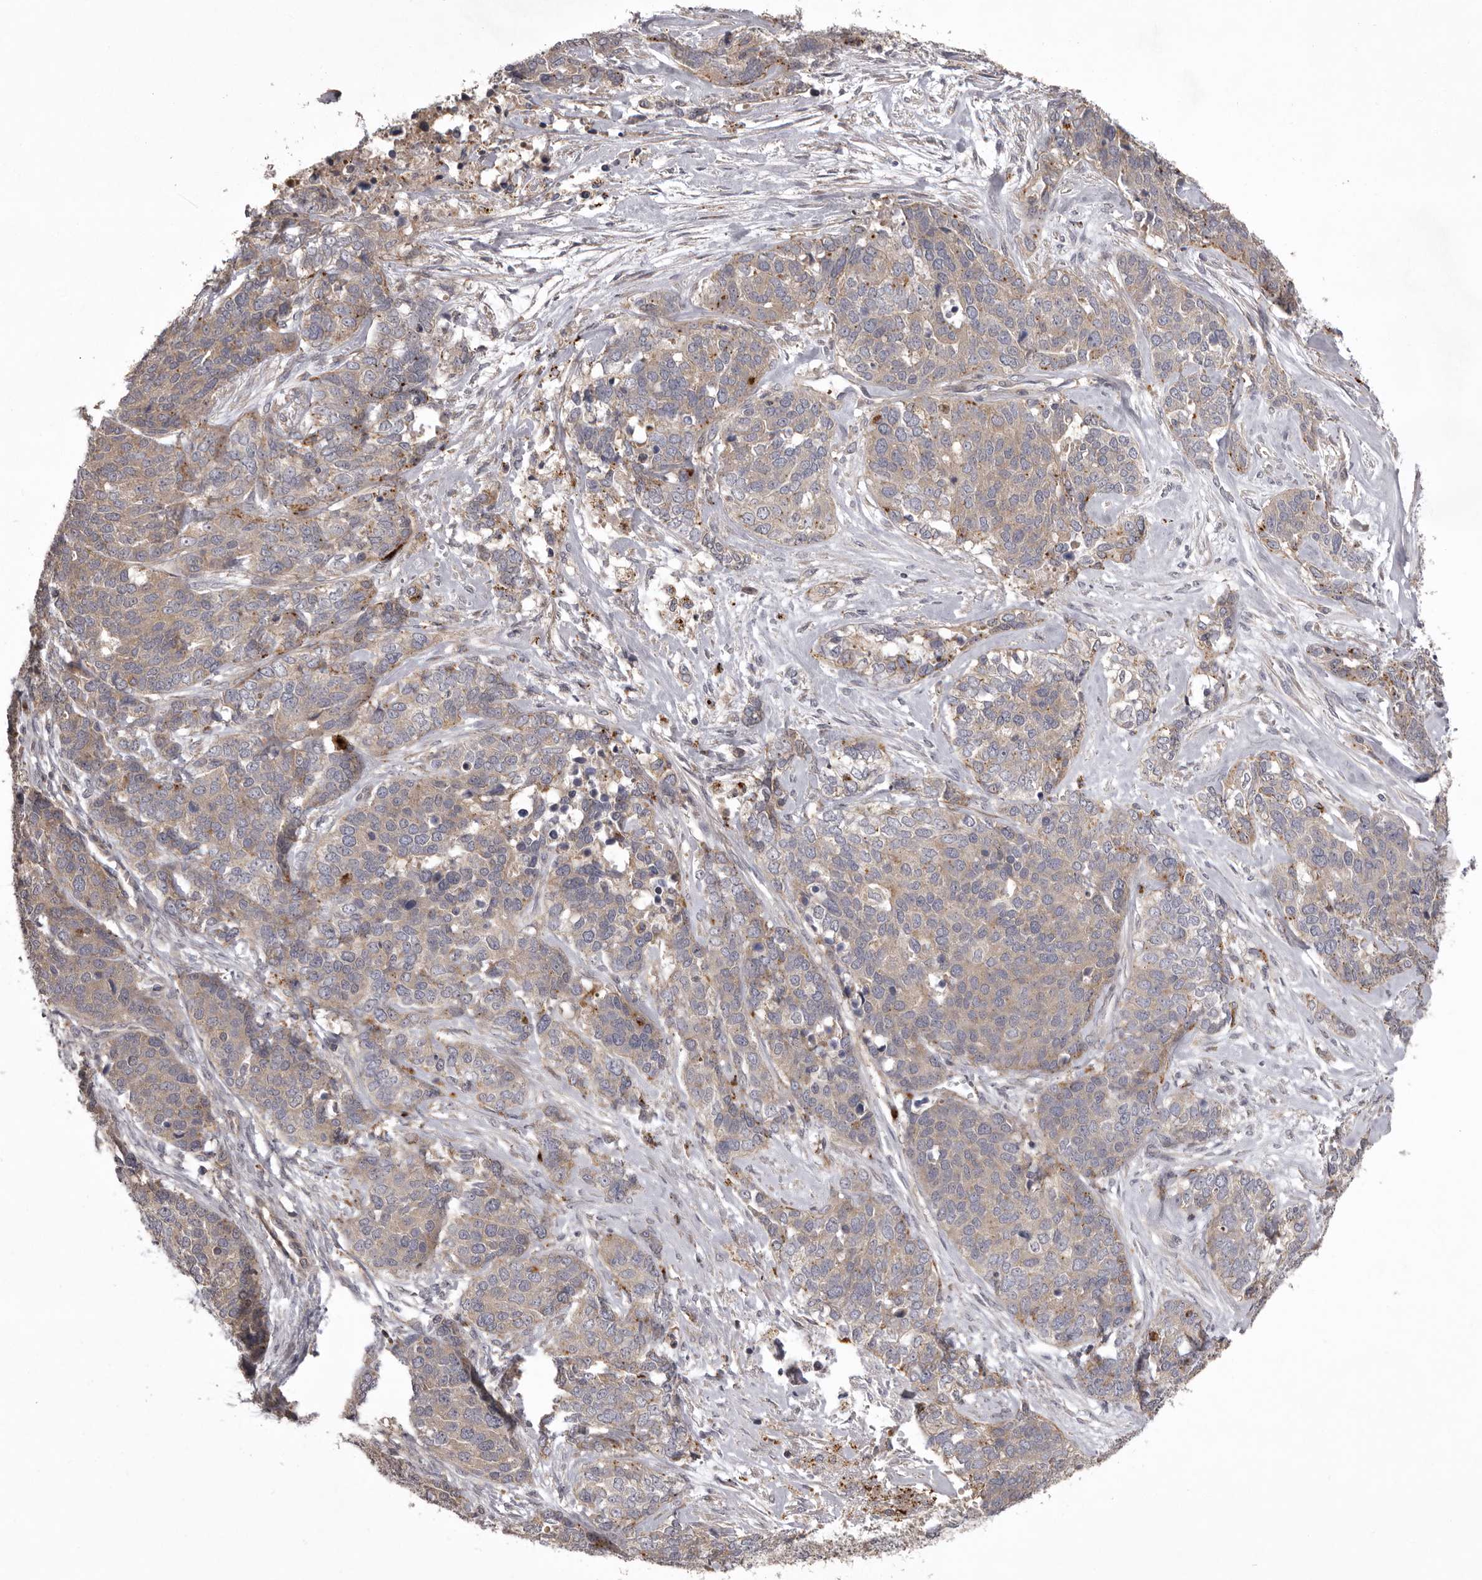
{"staining": {"intensity": "weak", "quantity": "25%-75%", "location": "cytoplasmic/membranous"}, "tissue": "ovarian cancer", "cell_type": "Tumor cells", "image_type": "cancer", "snomed": [{"axis": "morphology", "description": "Cystadenocarcinoma, serous, NOS"}, {"axis": "topography", "description": "Ovary"}], "caption": "This image demonstrates immunohistochemistry staining of ovarian serous cystadenocarcinoma, with low weak cytoplasmic/membranous positivity in approximately 25%-75% of tumor cells.", "gene": "WDR47", "patient": {"sex": "female", "age": 44}}